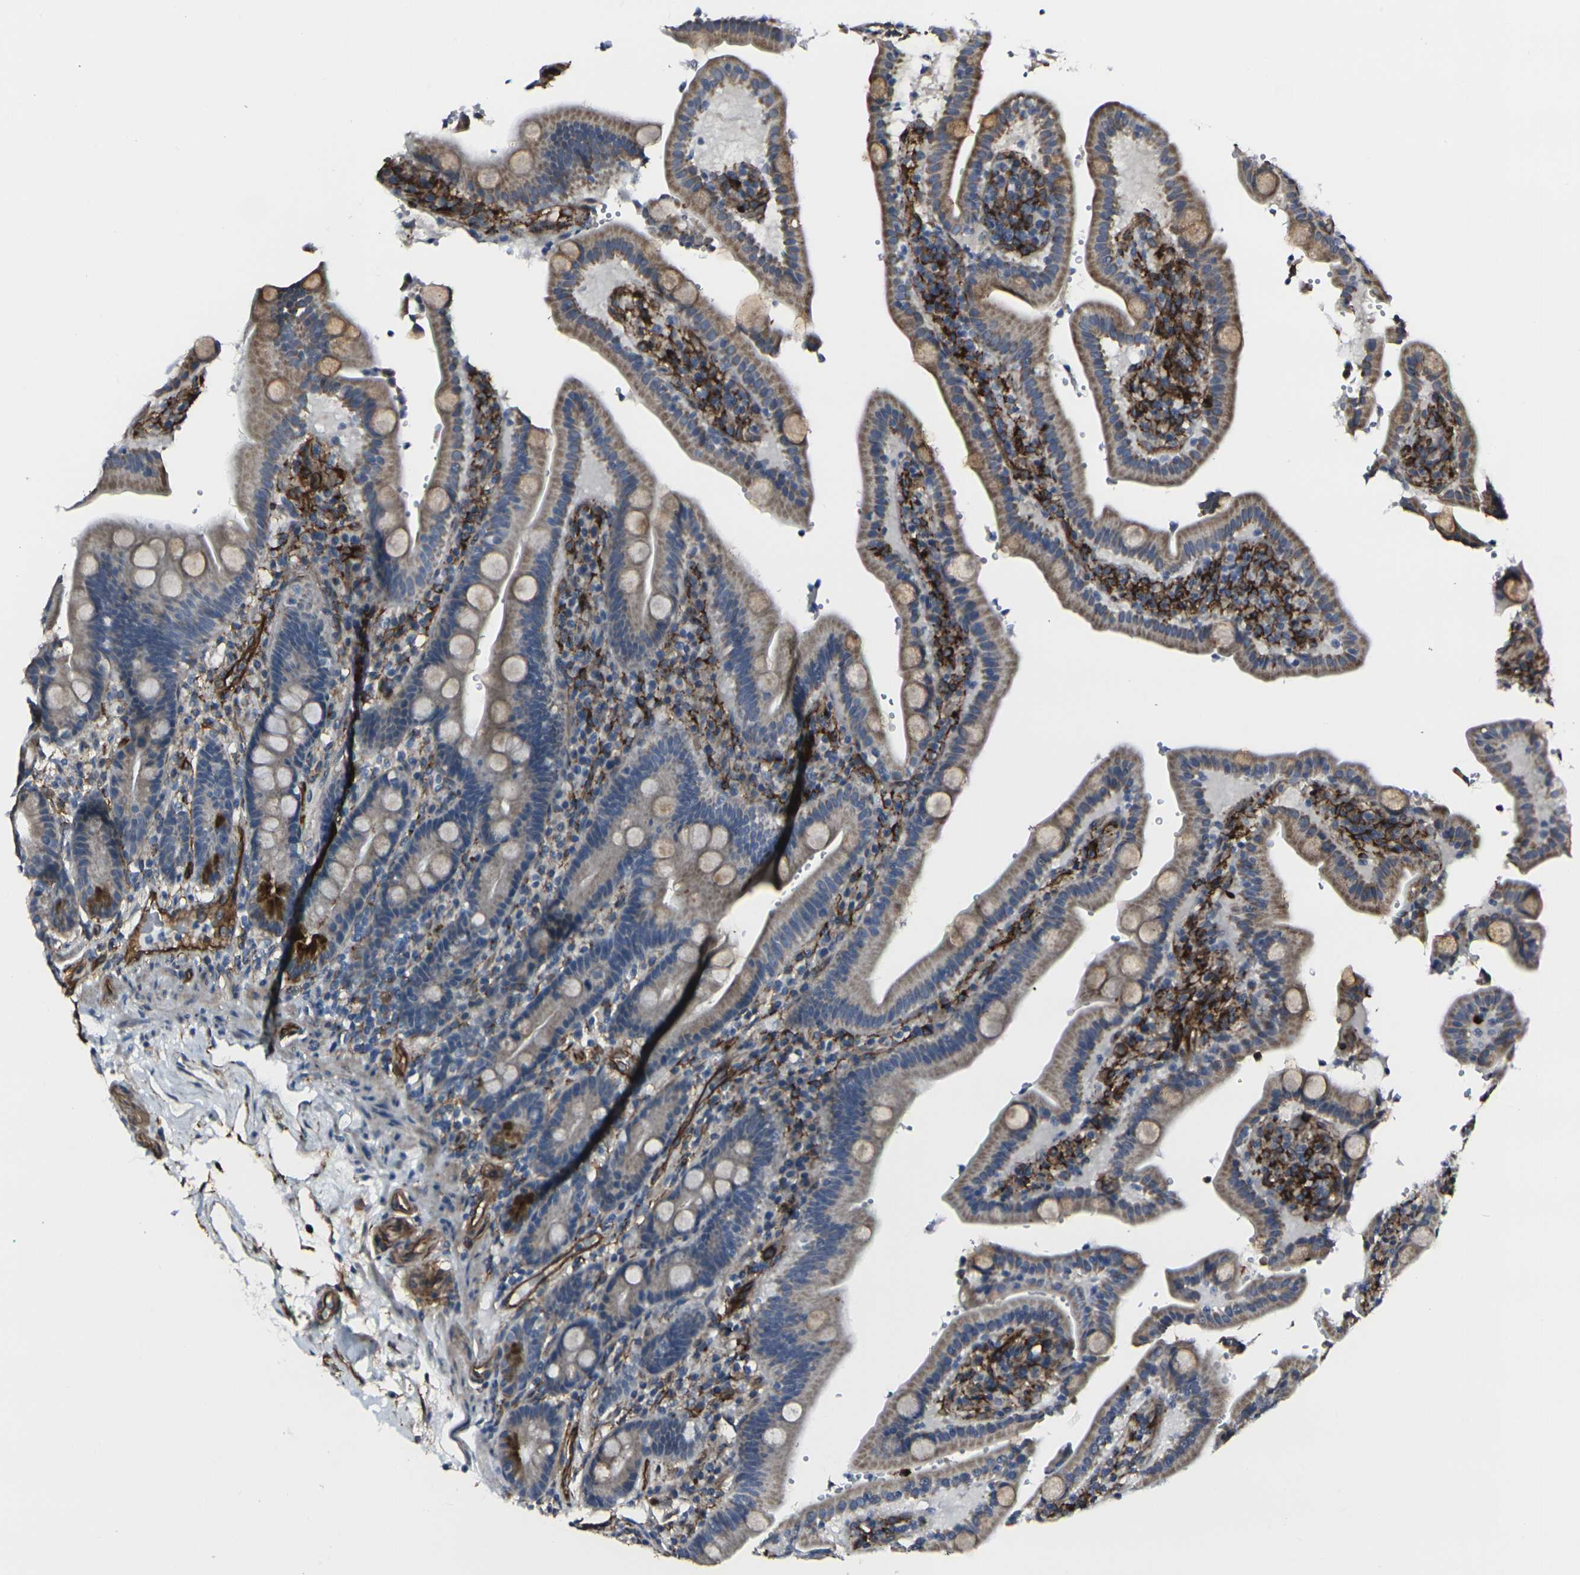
{"staining": {"intensity": "strong", "quantity": ">75%", "location": "cytoplasmic/membranous"}, "tissue": "duodenum", "cell_type": "Glandular cells", "image_type": "normal", "snomed": [{"axis": "morphology", "description": "Normal tissue, NOS"}, {"axis": "topography", "description": "Small intestine, NOS"}], "caption": "Immunohistochemical staining of unremarkable human duodenum displays strong cytoplasmic/membranous protein staining in approximately >75% of glandular cells. Nuclei are stained in blue.", "gene": "MYOF", "patient": {"sex": "female", "age": 71}}